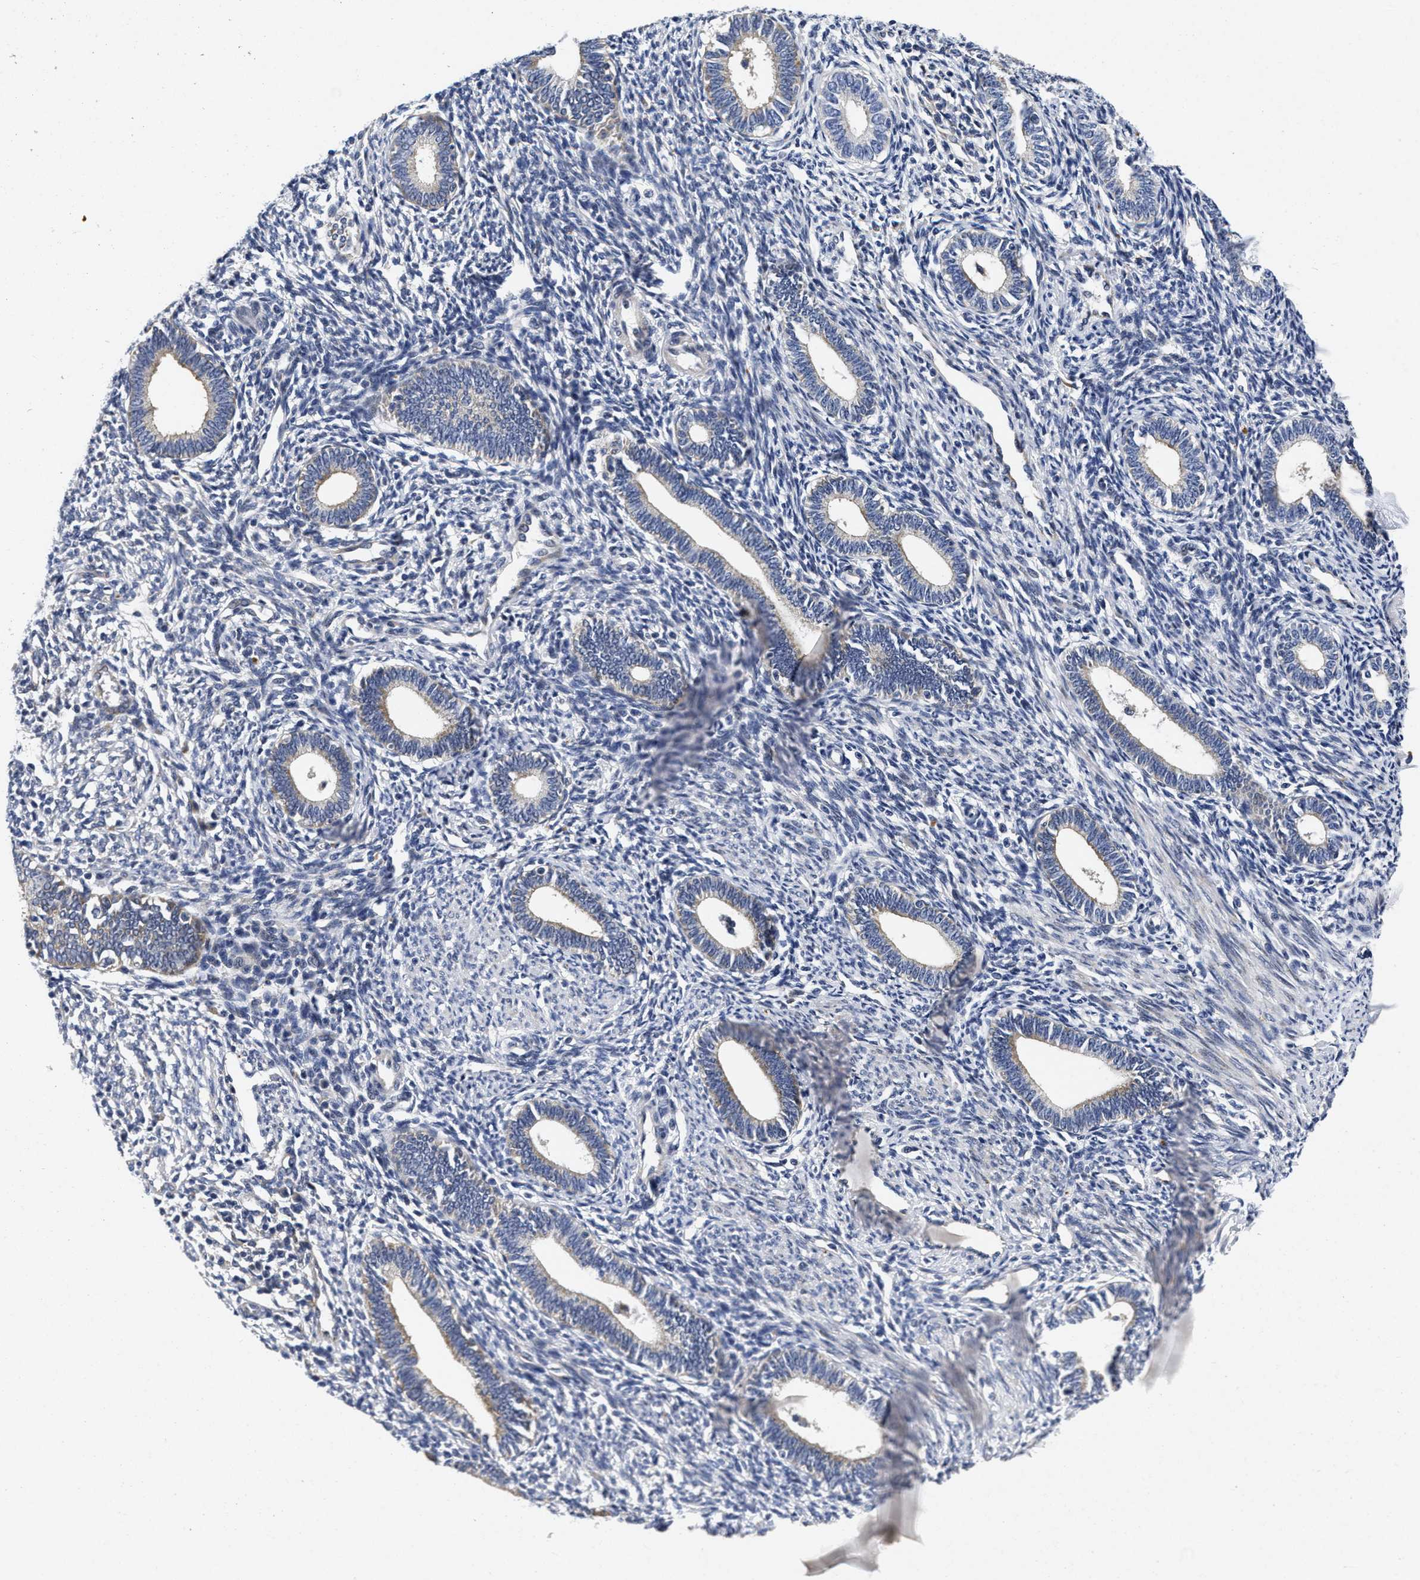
{"staining": {"intensity": "weak", "quantity": "<25%", "location": "cytoplasmic/membranous"}, "tissue": "endometrium", "cell_type": "Cells in endometrial stroma", "image_type": "normal", "snomed": [{"axis": "morphology", "description": "Normal tissue, NOS"}, {"axis": "topography", "description": "Endometrium"}], "caption": "DAB (3,3'-diaminobenzidine) immunohistochemical staining of benign endometrium reveals no significant positivity in cells in endometrial stroma.", "gene": "LAD1", "patient": {"sex": "female", "age": 41}}